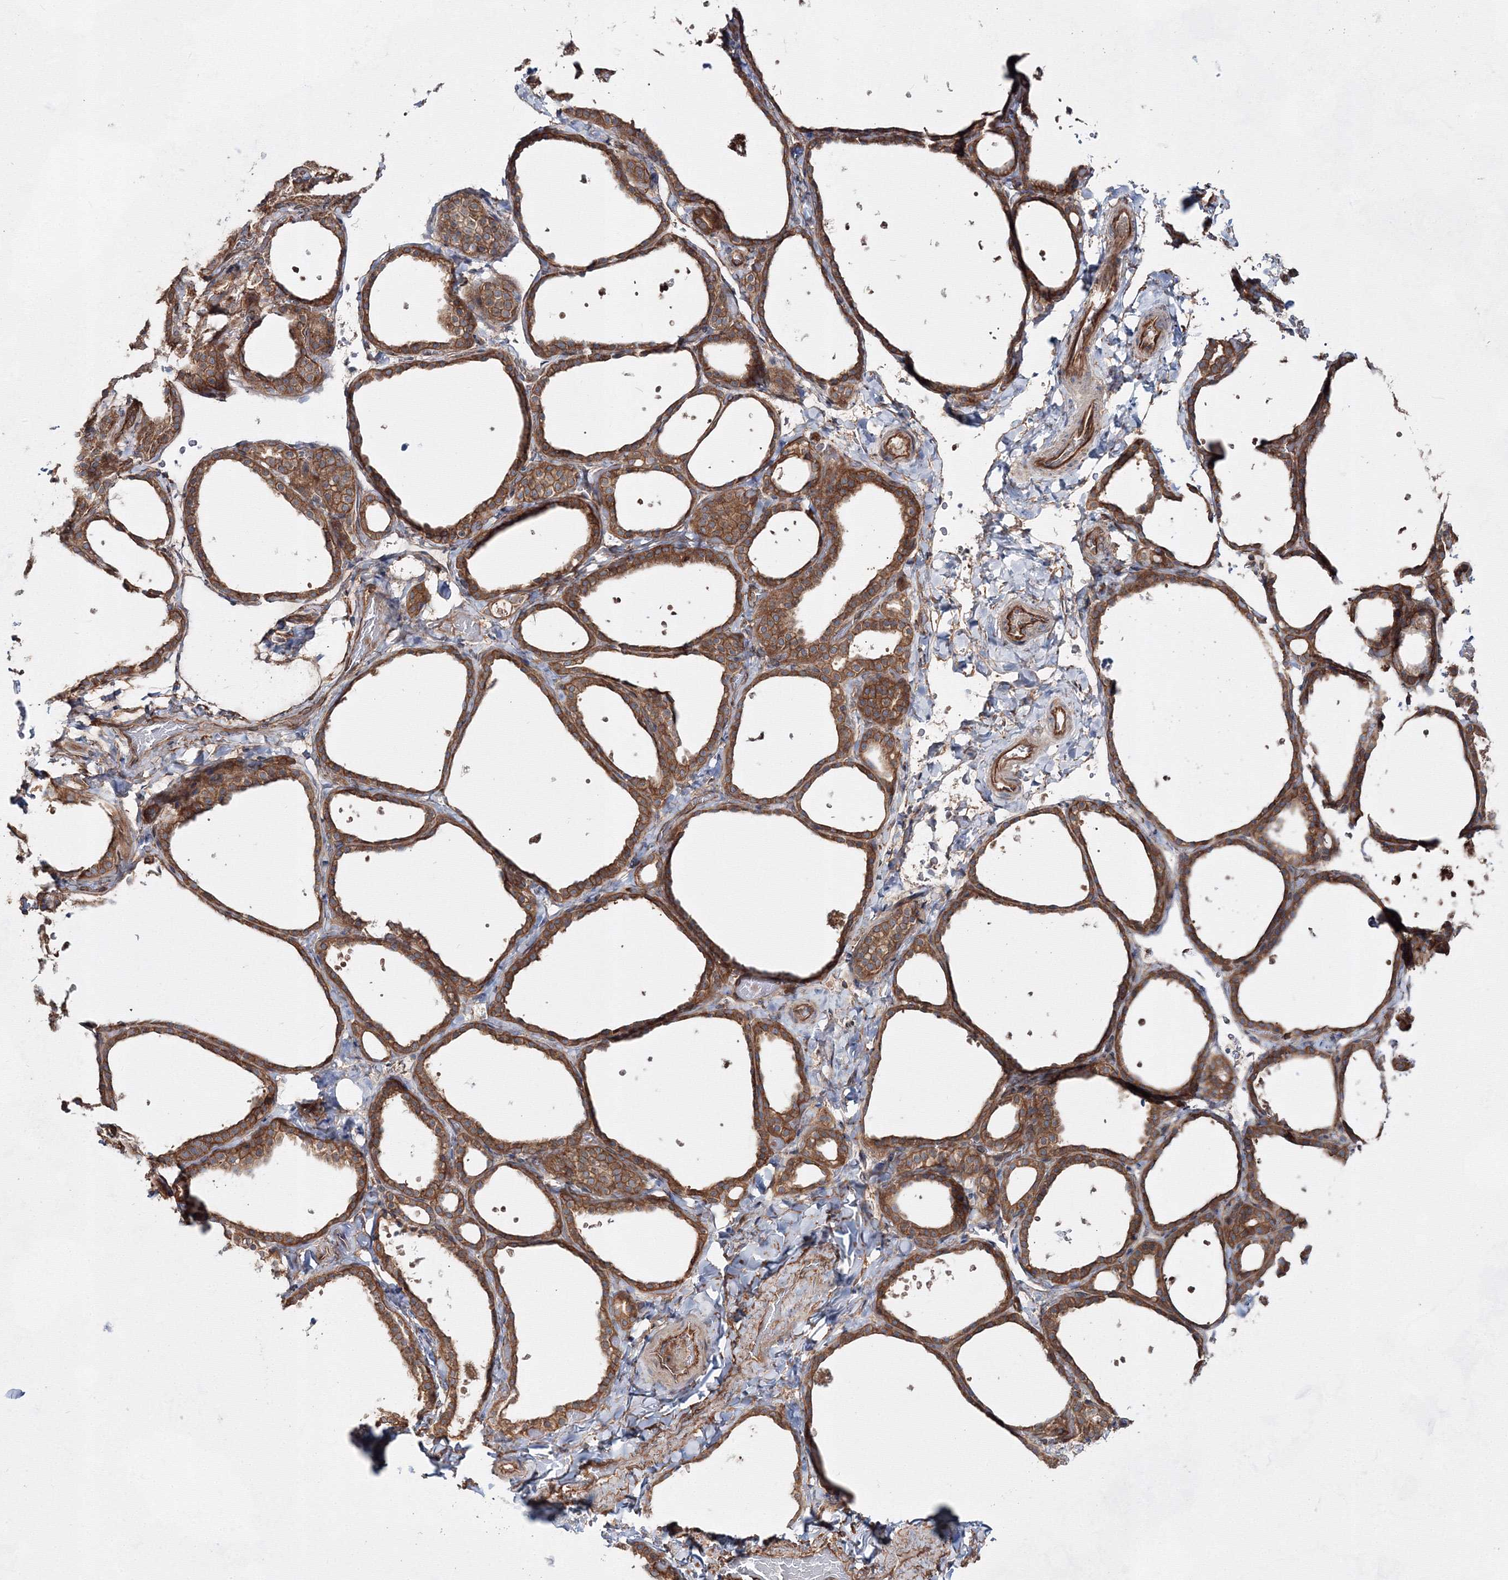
{"staining": {"intensity": "moderate", "quantity": ">75%", "location": "cytoplasmic/membranous"}, "tissue": "thyroid gland", "cell_type": "Glandular cells", "image_type": "normal", "snomed": [{"axis": "morphology", "description": "Normal tissue, NOS"}, {"axis": "topography", "description": "Thyroid gland"}], "caption": "Immunohistochemical staining of unremarkable human thyroid gland demonstrates medium levels of moderate cytoplasmic/membranous positivity in about >75% of glandular cells. Using DAB (3,3'-diaminobenzidine) (brown) and hematoxylin (blue) stains, captured at high magnification using brightfield microscopy.", "gene": "EXOC6", "patient": {"sex": "female", "age": 44}}